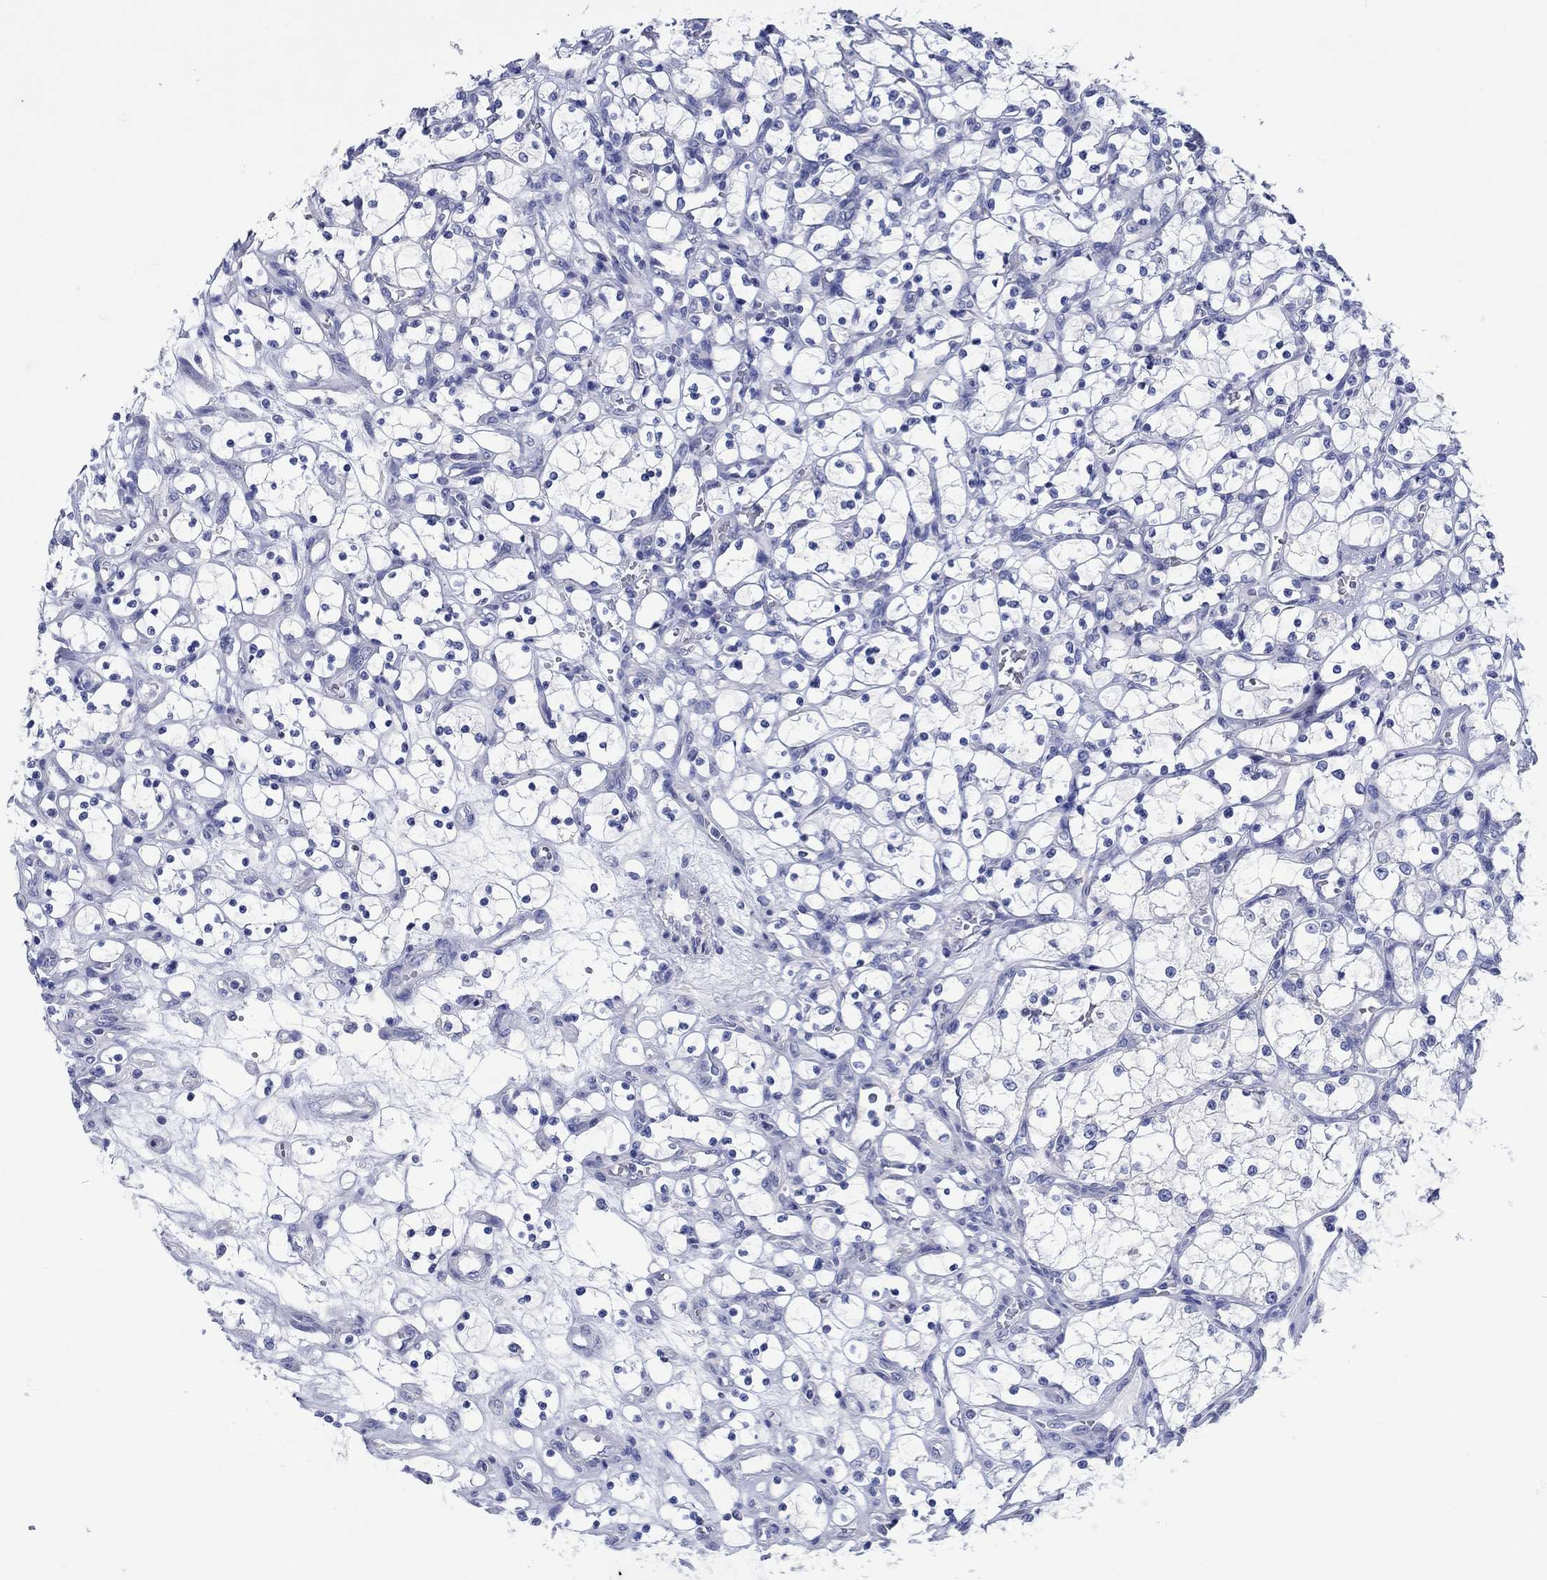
{"staining": {"intensity": "negative", "quantity": "none", "location": "none"}, "tissue": "renal cancer", "cell_type": "Tumor cells", "image_type": "cancer", "snomed": [{"axis": "morphology", "description": "Adenocarcinoma, NOS"}, {"axis": "topography", "description": "Kidney"}], "caption": "Immunohistochemistry micrograph of adenocarcinoma (renal) stained for a protein (brown), which reveals no staining in tumor cells.", "gene": "HCRT", "patient": {"sex": "female", "age": 69}}